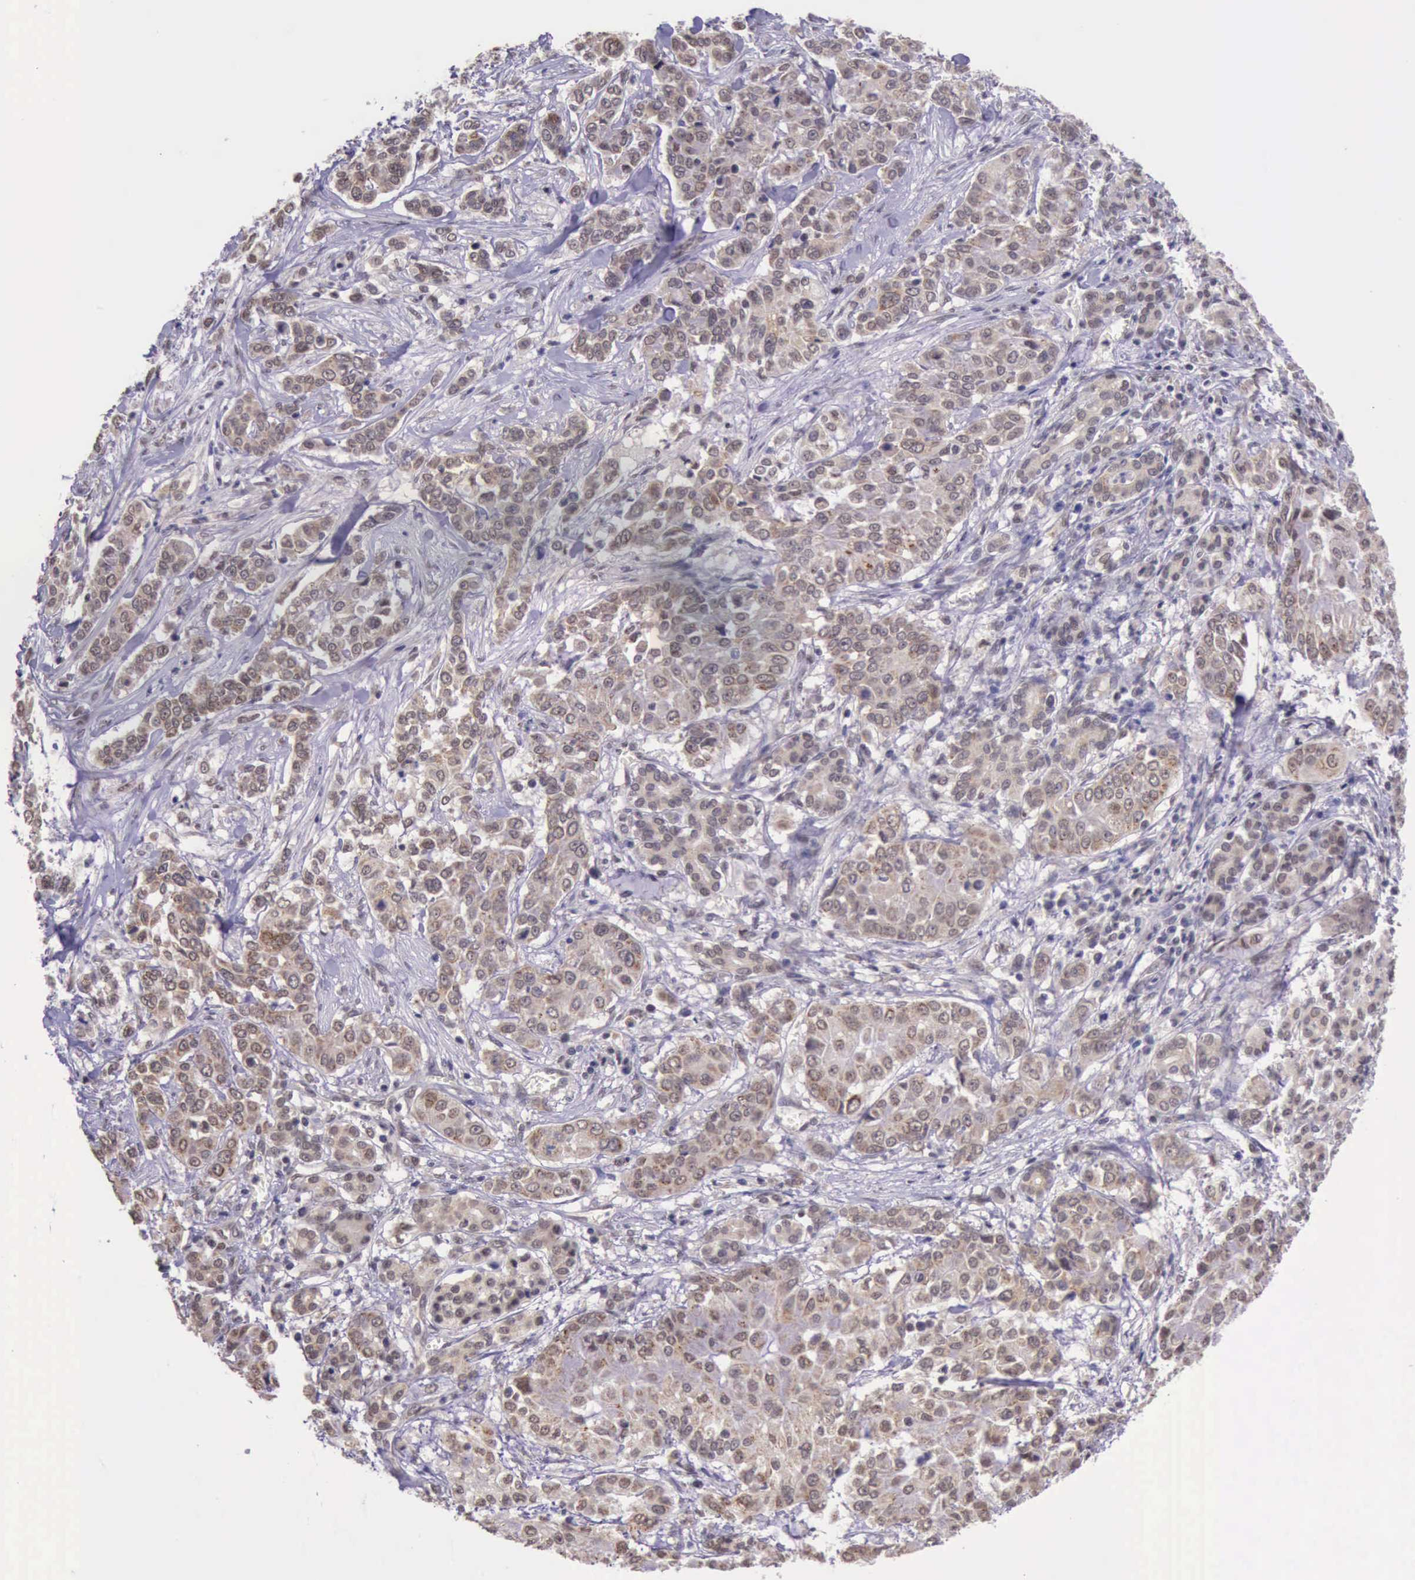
{"staining": {"intensity": "weak", "quantity": ">75%", "location": "cytoplasmic/membranous,nuclear"}, "tissue": "pancreatic cancer", "cell_type": "Tumor cells", "image_type": "cancer", "snomed": [{"axis": "morphology", "description": "Adenocarcinoma, NOS"}, {"axis": "topography", "description": "Pancreas"}], "caption": "Brown immunohistochemical staining in human adenocarcinoma (pancreatic) displays weak cytoplasmic/membranous and nuclear staining in about >75% of tumor cells.", "gene": "PRPF39", "patient": {"sex": "female", "age": 52}}